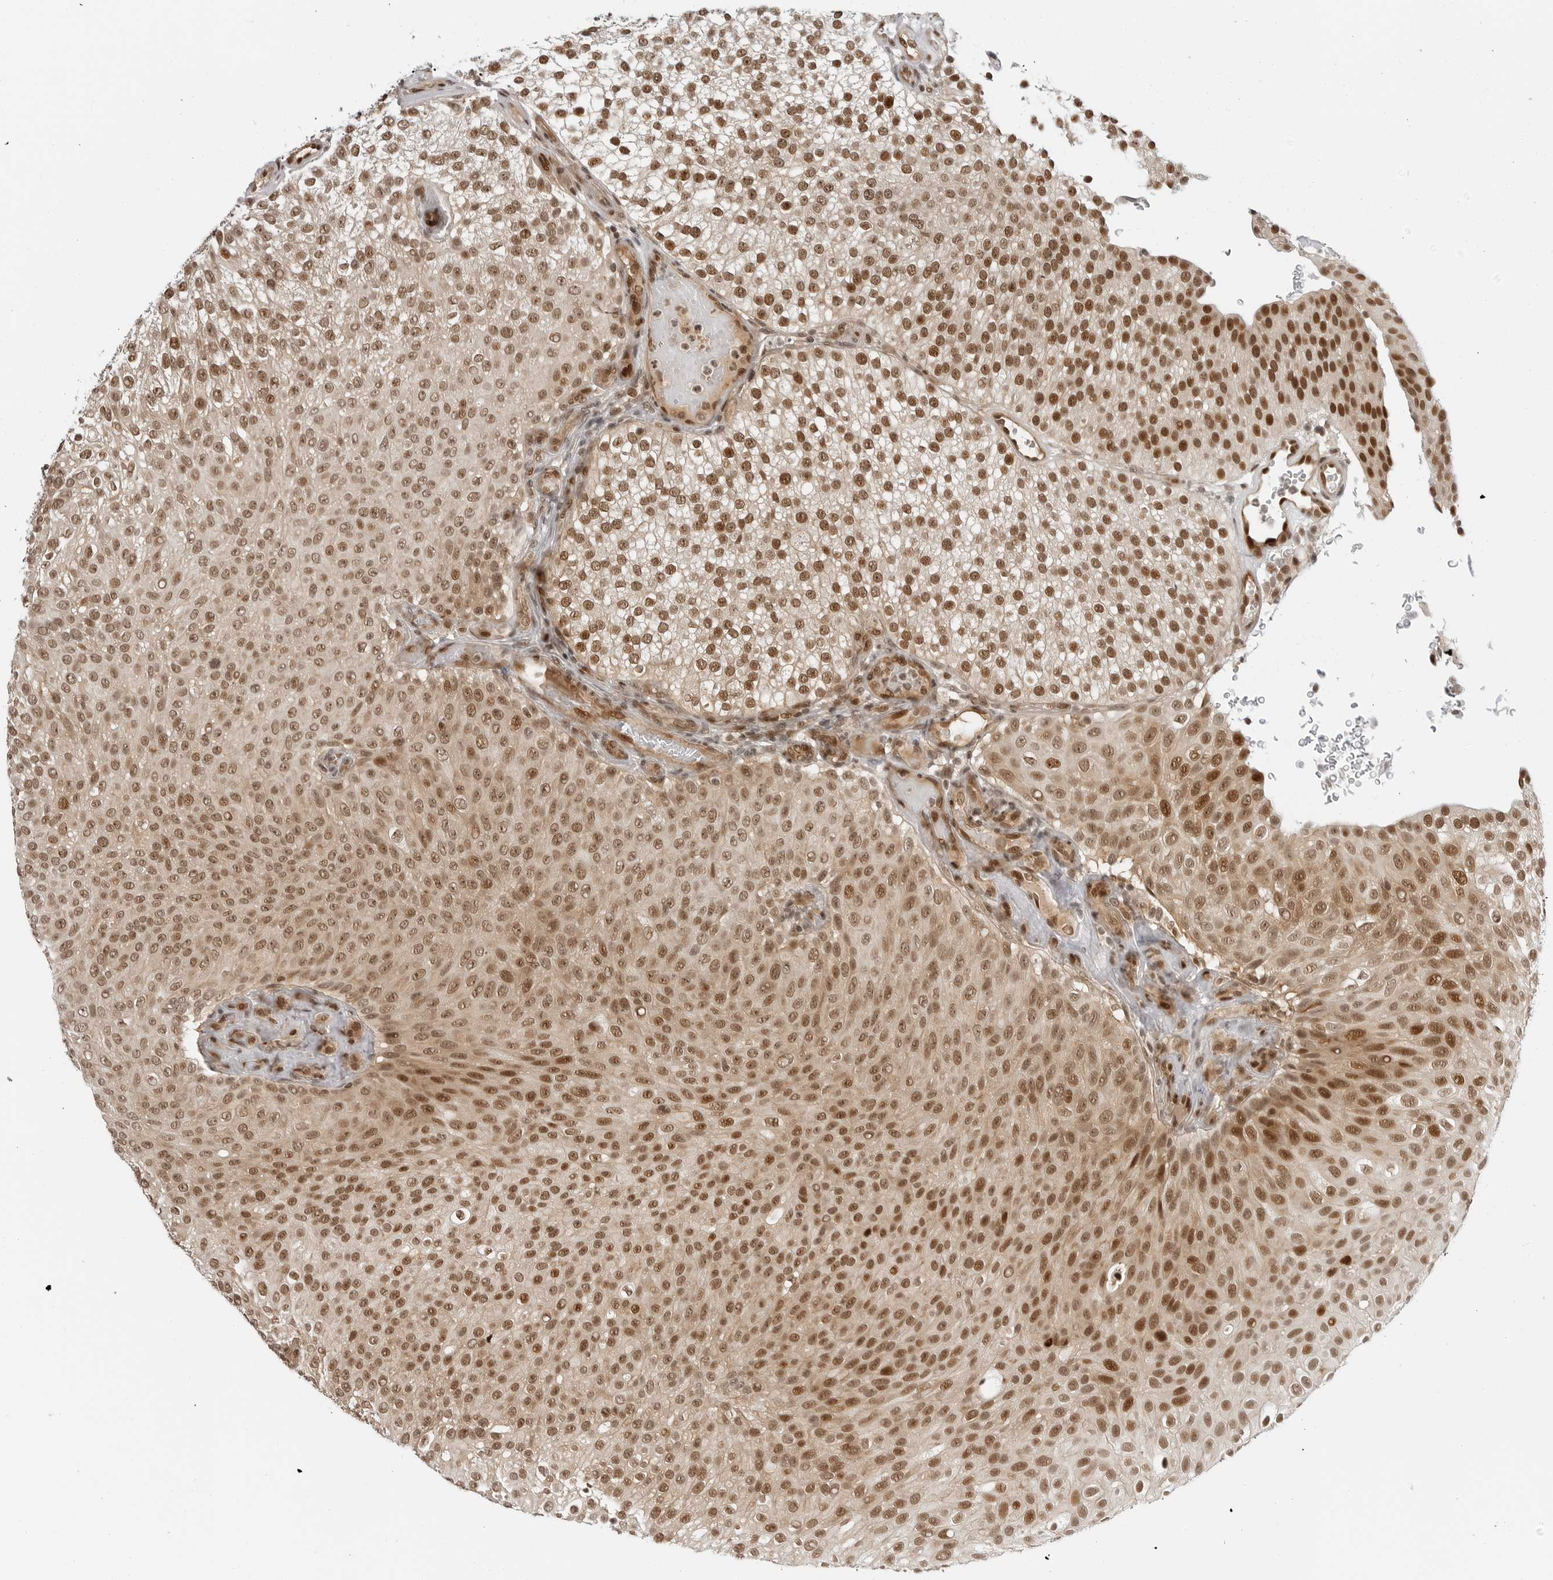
{"staining": {"intensity": "moderate", "quantity": ">75%", "location": "nuclear"}, "tissue": "urothelial cancer", "cell_type": "Tumor cells", "image_type": "cancer", "snomed": [{"axis": "morphology", "description": "Urothelial carcinoma, Low grade"}, {"axis": "topography", "description": "Urinary bladder"}], "caption": "DAB immunohistochemical staining of low-grade urothelial carcinoma displays moderate nuclear protein expression in approximately >75% of tumor cells.", "gene": "C8orf33", "patient": {"sex": "male", "age": 78}}